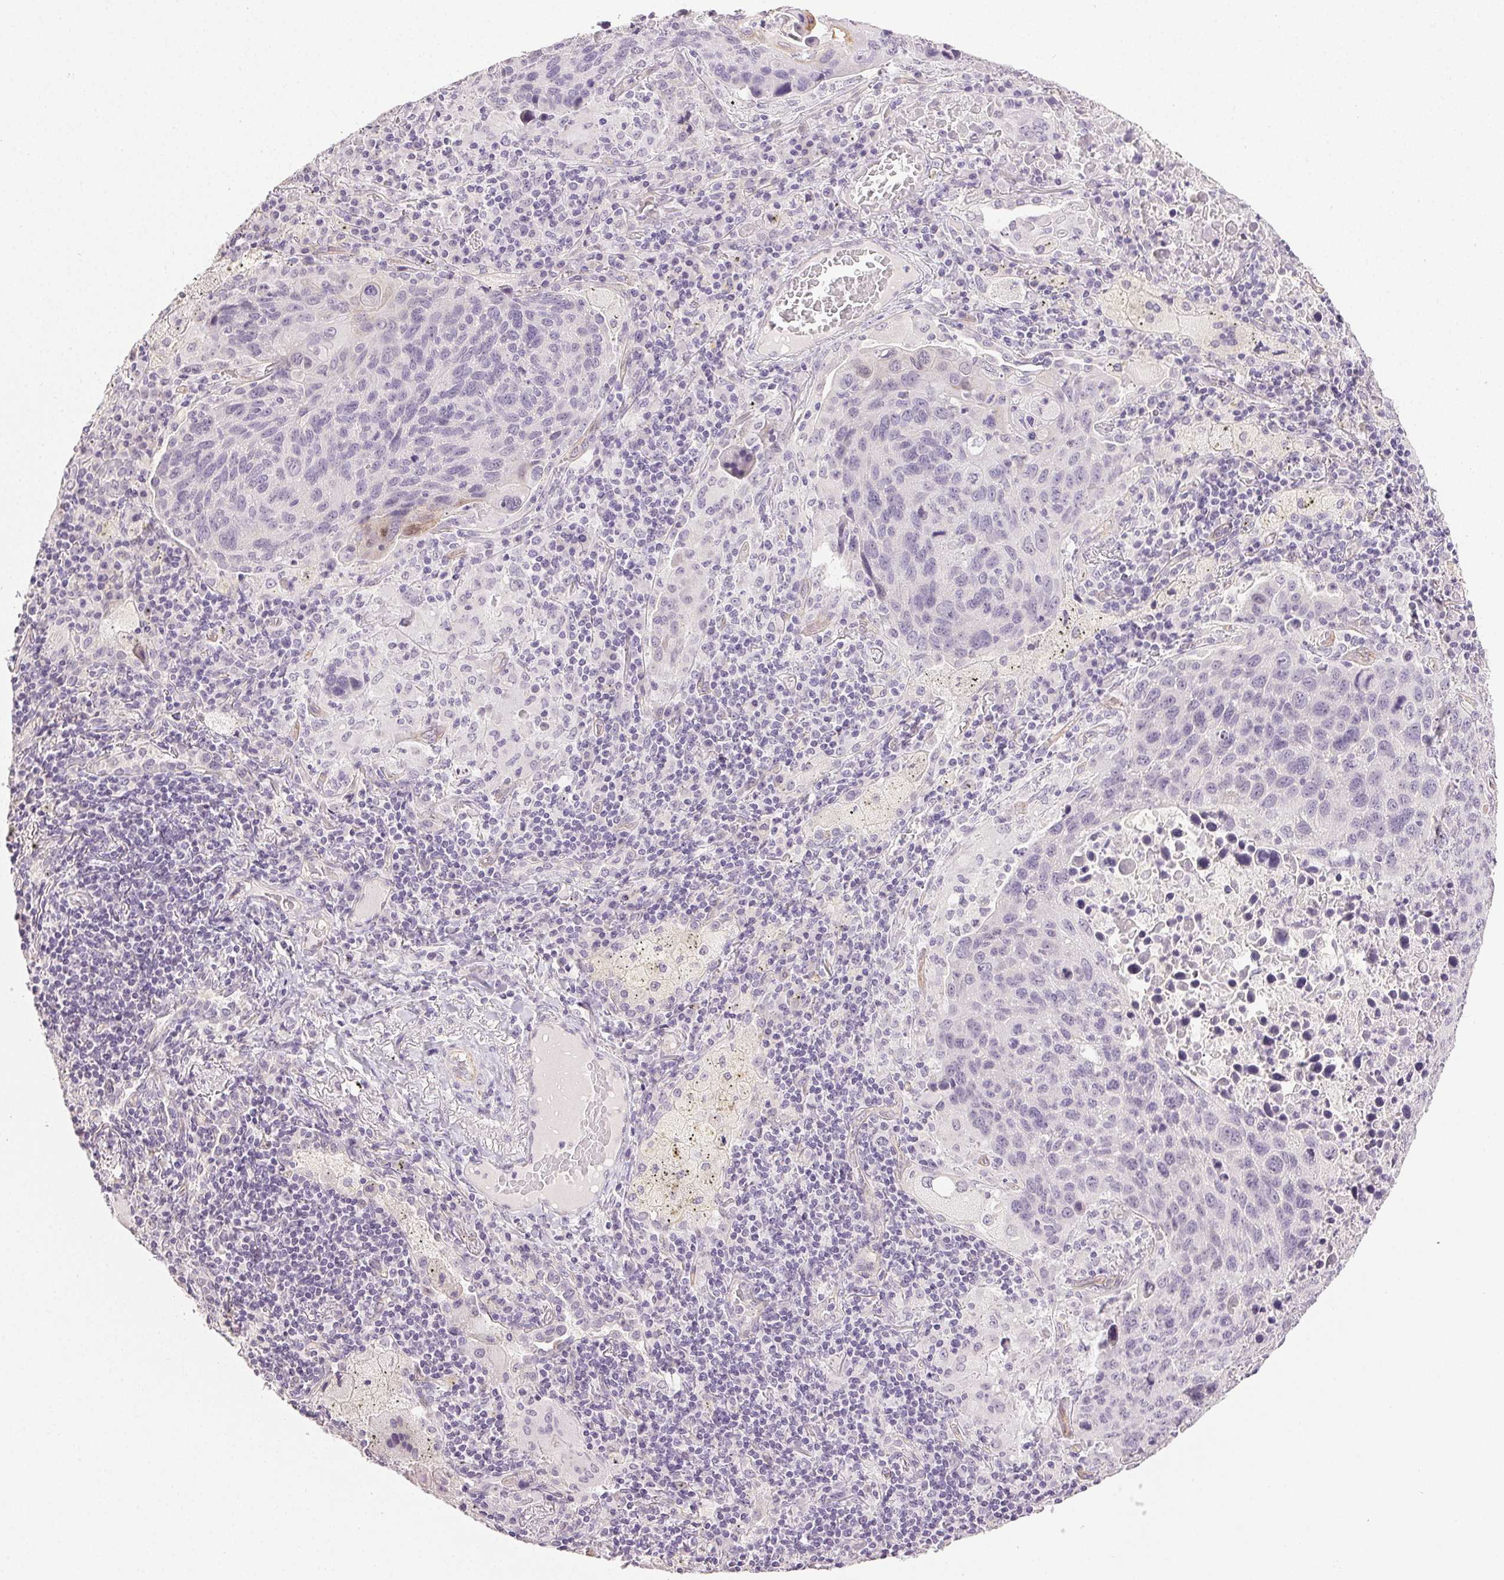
{"staining": {"intensity": "negative", "quantity": "none", "location": "none"}, "tissue": "lung cancer", "cell_type": "Tumor cells", "image_type": "cancer", "snomed": [{"axis": "morphology", "description": "Squamous cell carcinoma, NOS"}, {"axis": "topography", "description": "Lung"}], "caption": "IHC photomicrograph of squamous cell carcinoma (lung) stained for a protein (brown), which reveals no positivity in tumor cells.", "gene": "PLCB1", "patient": {"sex": "male", "age": 68}}